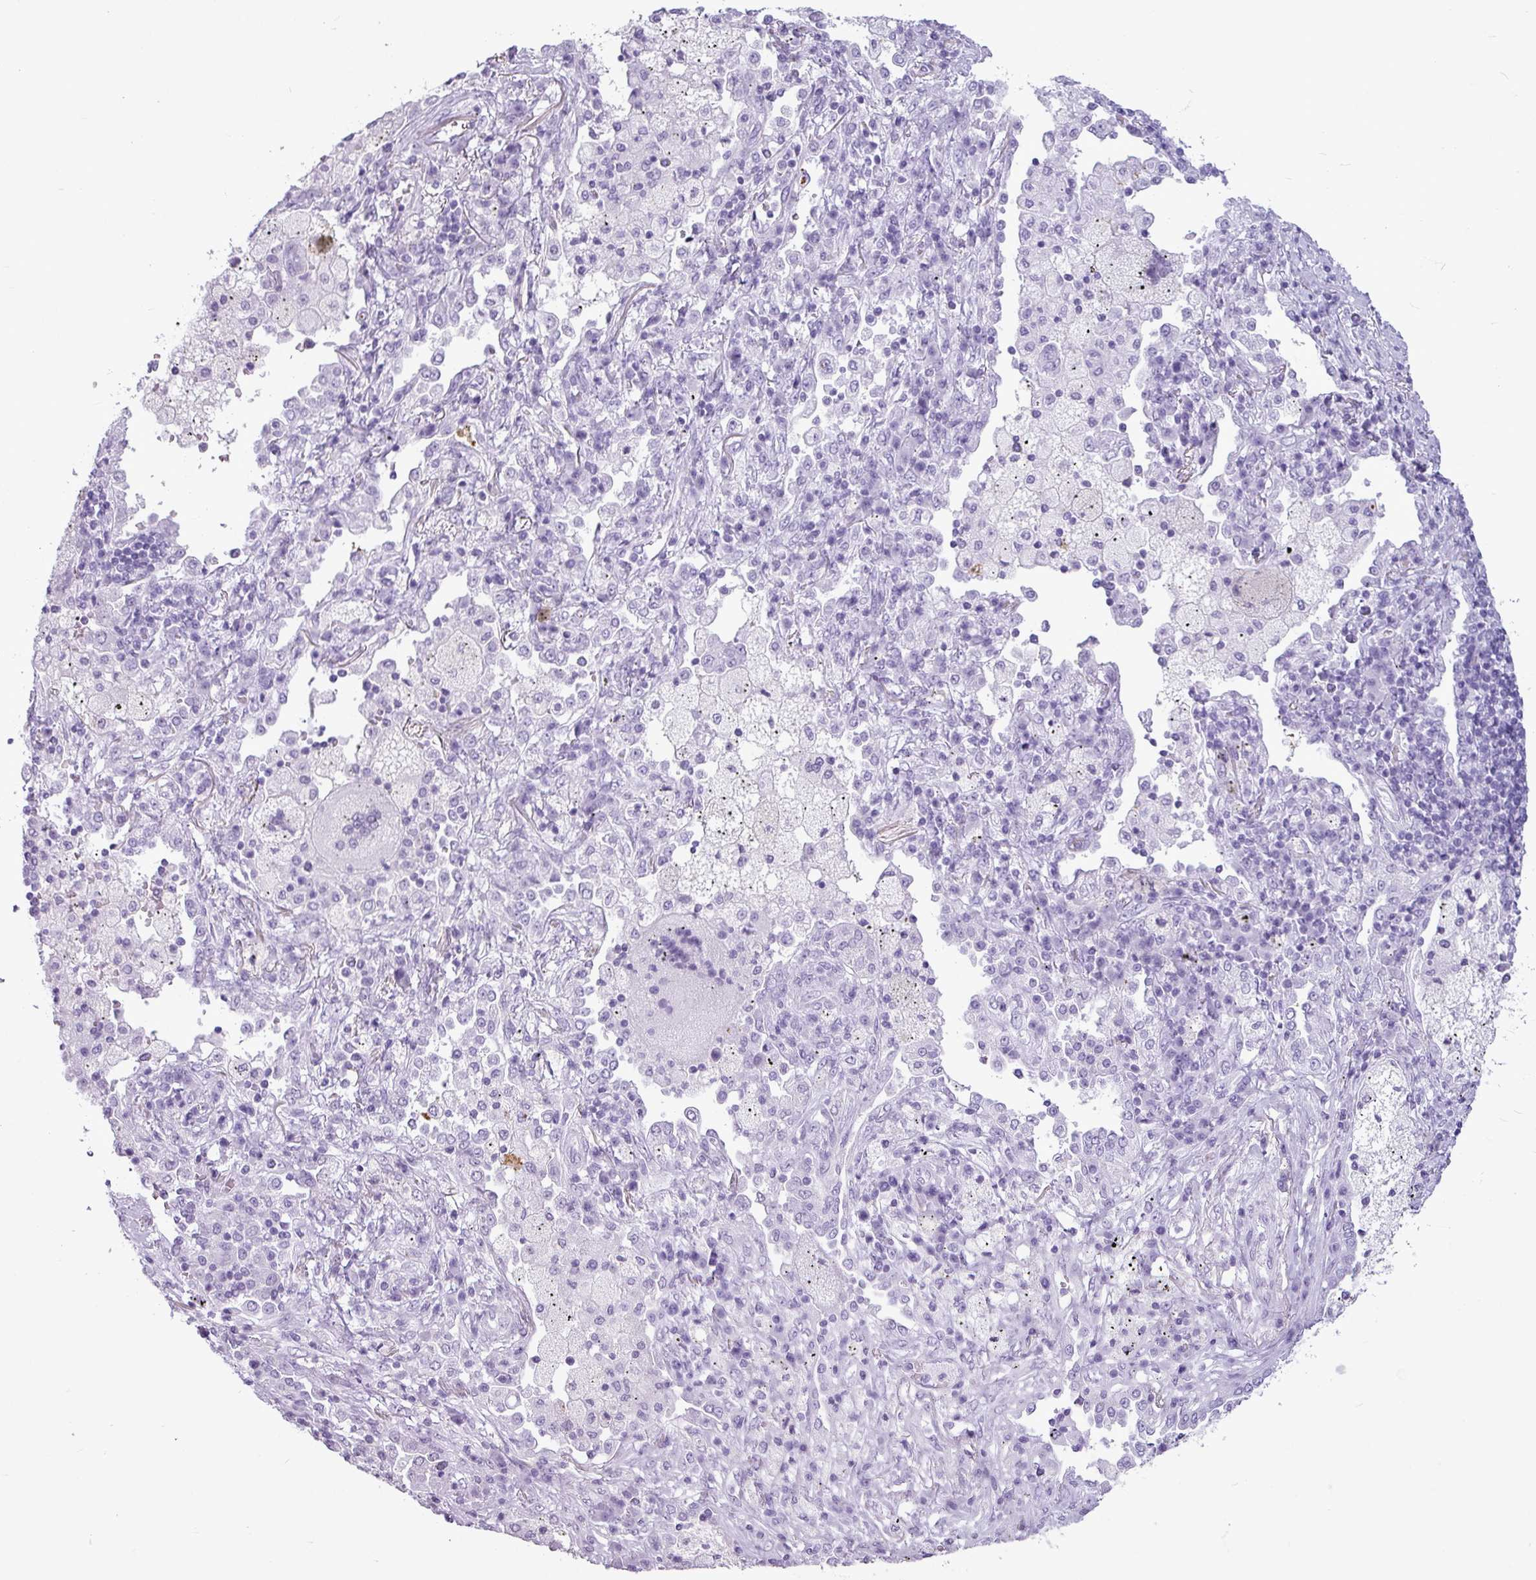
{"staining": {"intensity": "negative", "quantity": "none", "location": "none"}, "tissue": "lung cancer", "cell_type": "Tumor cells", "image_type": "cancer", "snomed": [{"axis": "morphology", "description": "Squamous cell carcinoma, NOS"}, {"axis": "topography", "description": "Lung"}], "caption": "Tumor cells show no significant protein positivity in squamous cell carcinoma (lung). (DAB (3,3'-diaminobenzidine) IHC with hematoxylin counter stain).", "gene": "AMY1B", "patient": {"sex": "female", "age": 63}}